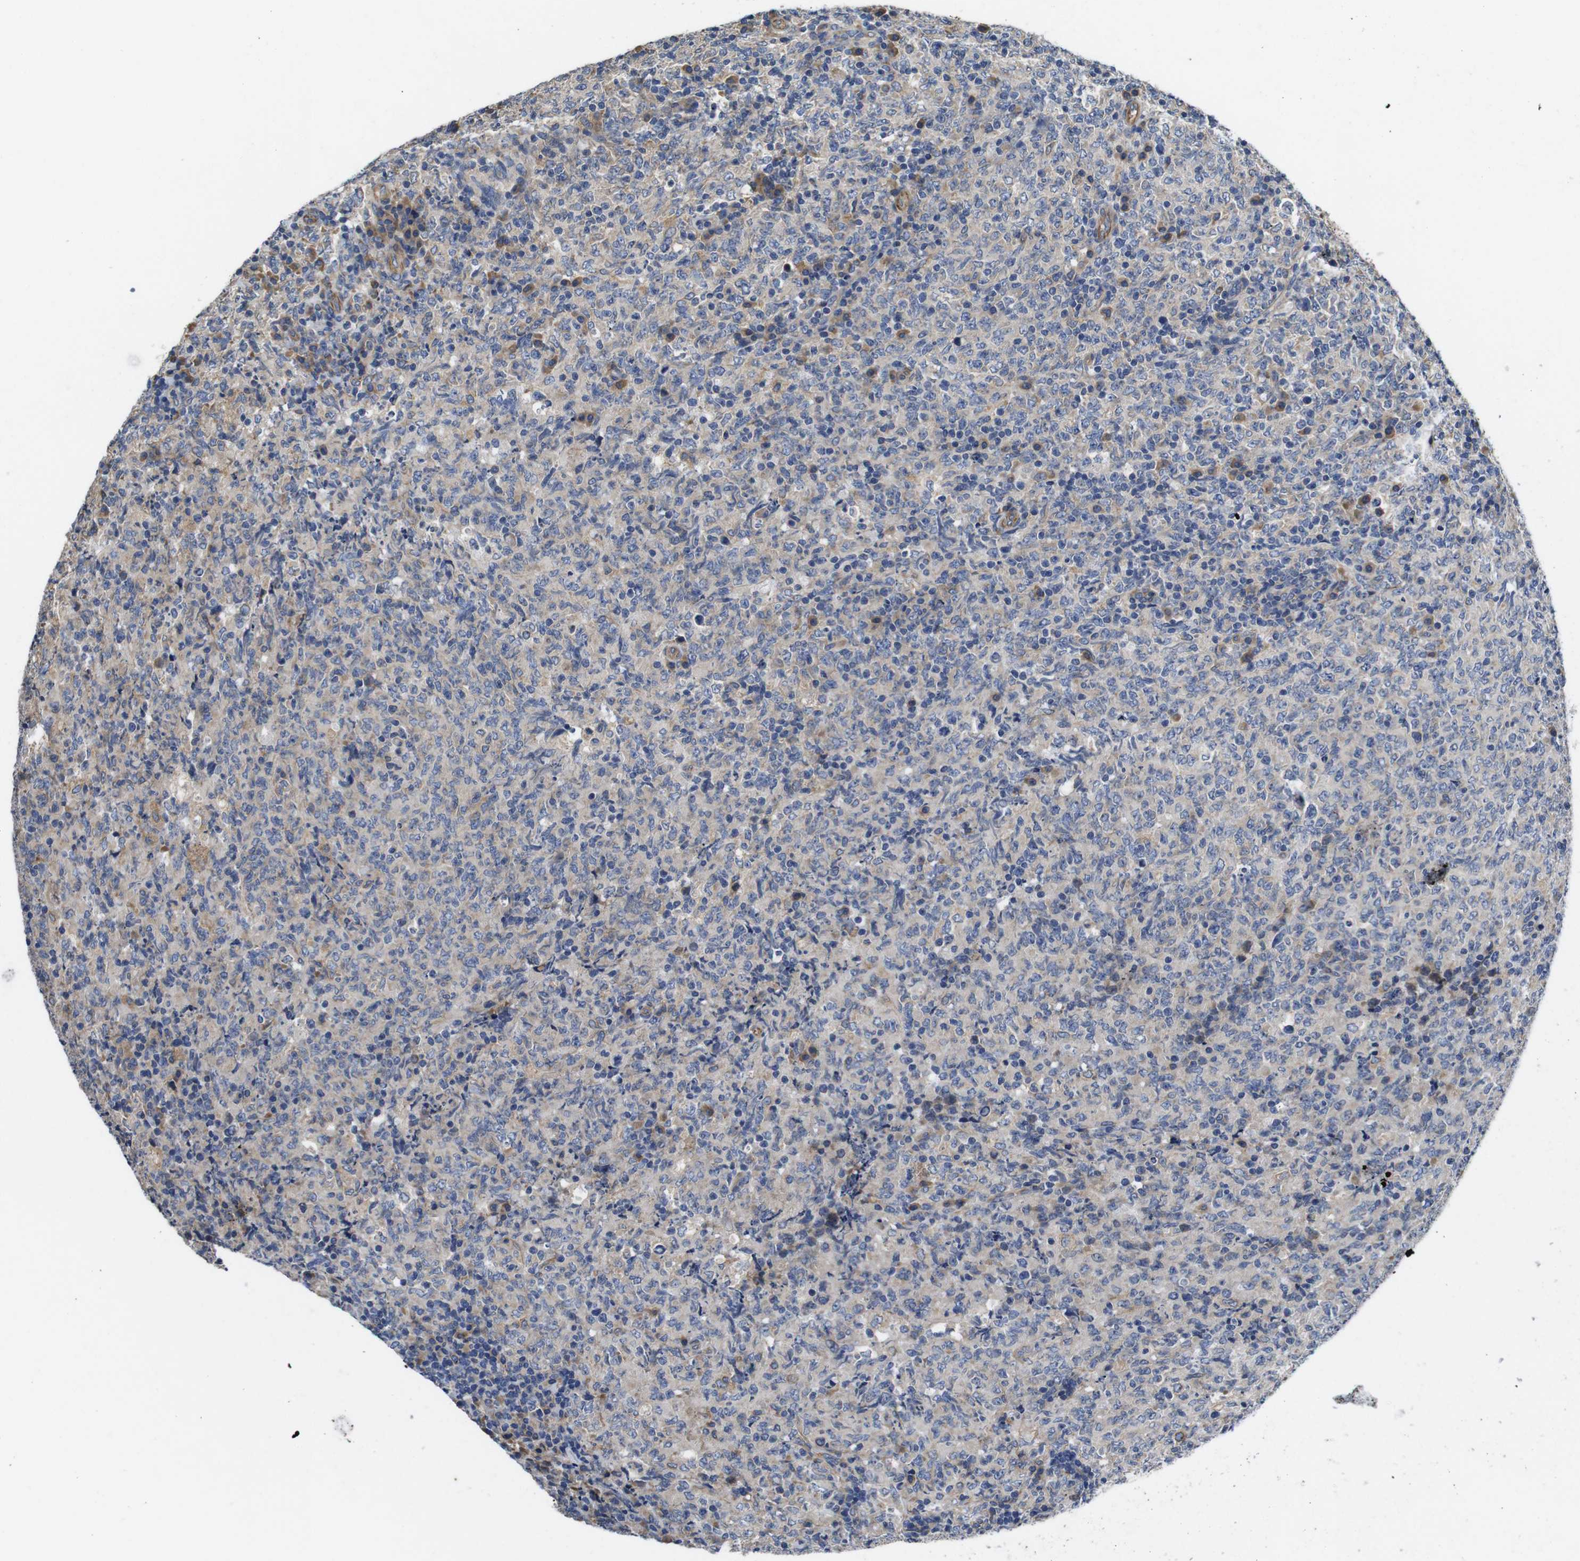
{"staining": {"intensity": "weak", "quantity": "25%-75%", "location": "cytoplasmic/membranous"}, "tissue": "lymphoma", "cell_type": "Tumor cells", "image_type": "cancer", "snomed": [{"axis": "morphology", "description": "Malignant lymphoma, non-Hodgkin's type, High grade"}, {"axis": "topography", "description": "Tonsil"}], "caption": "Tumor cells show low levels of weak cytoplasmic/membranous staining in about 25%-75% of cells in human malignant lymphoma, non-Hodgkin's type (high-grade).", "gene": "MARCHF7", "patient": {"sex": "female", "age": 36}}